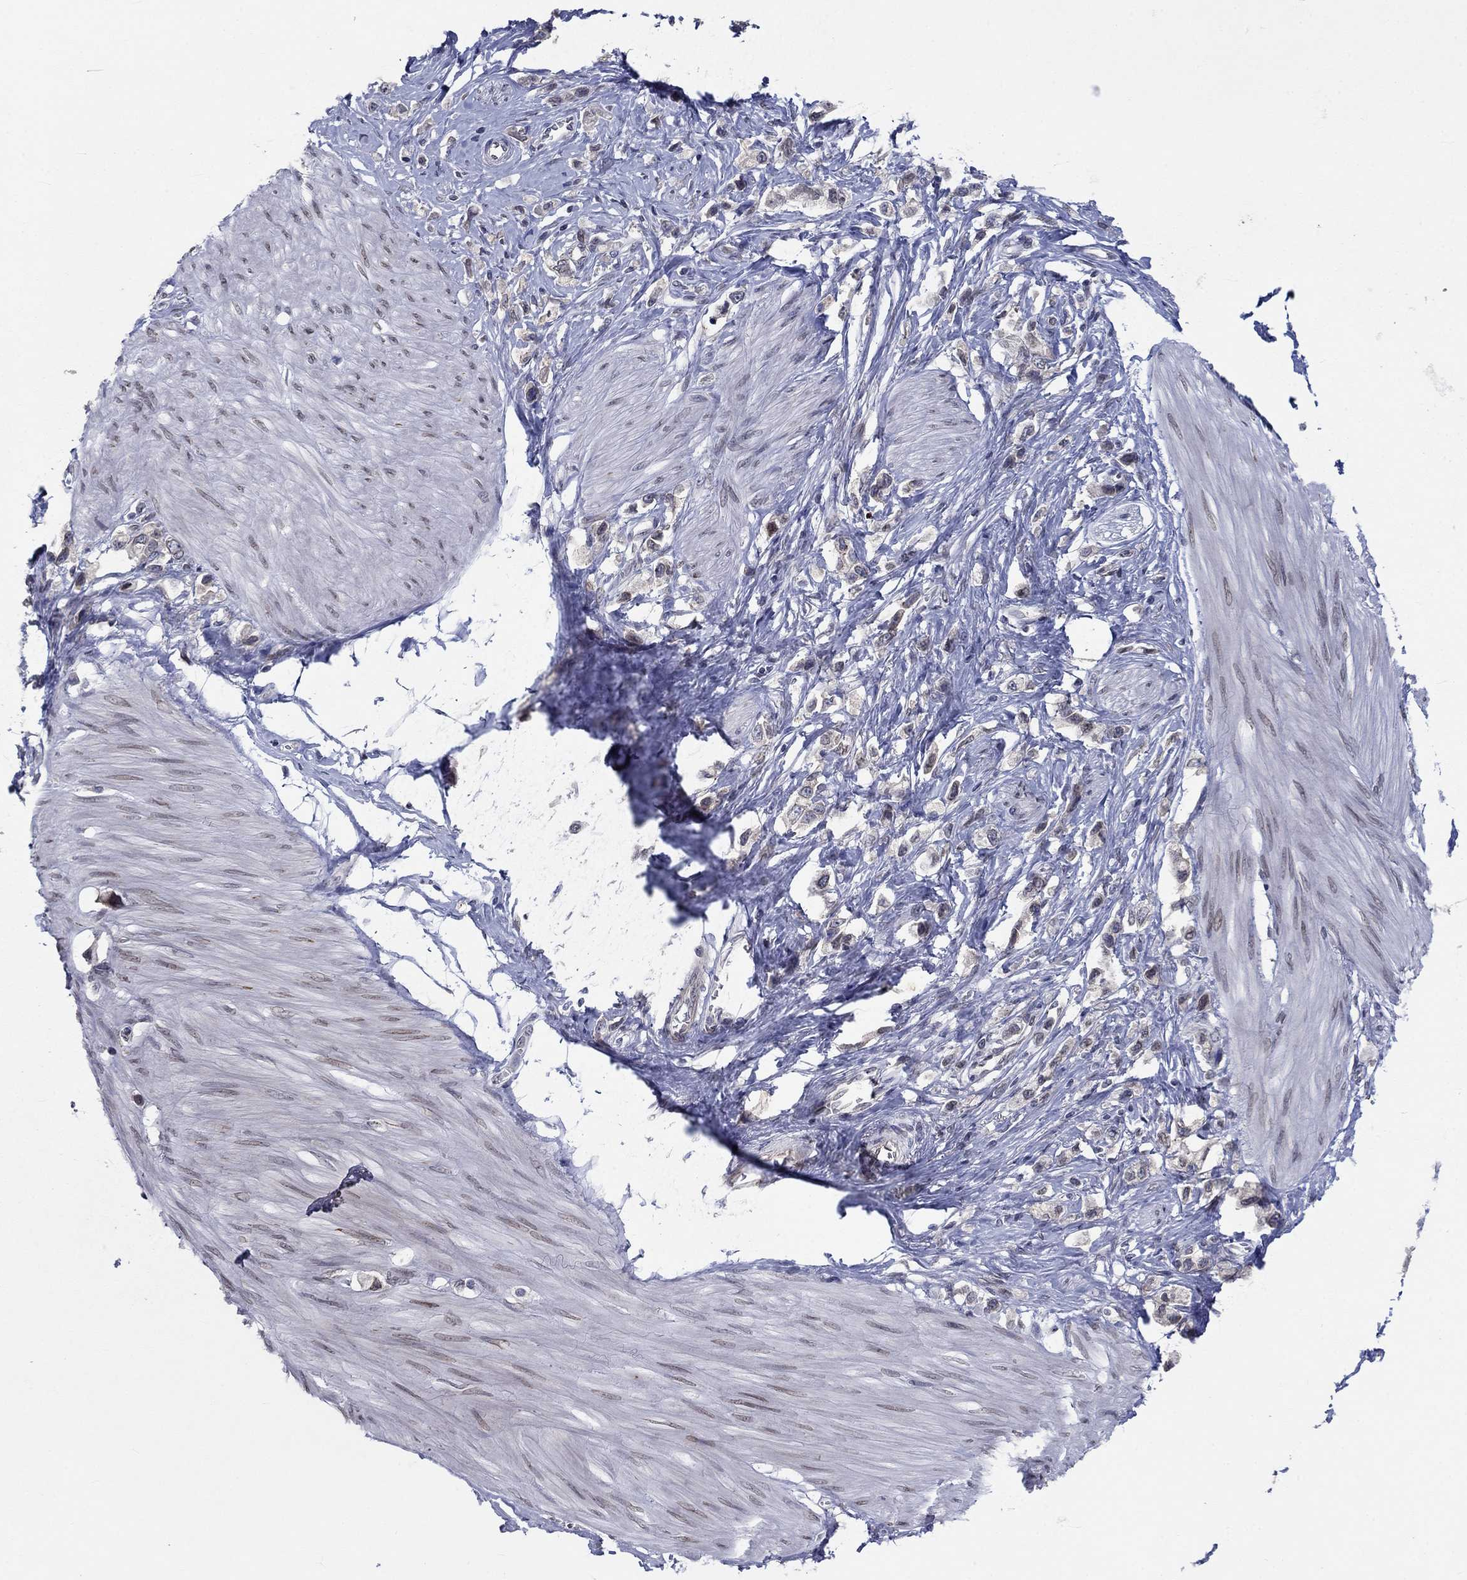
{"staining": {"intensity": "negative", "quantity": "none", "location": "none"}, "tissue": "stomach cancer", "cell_type": "Tumor cells", "image_type": "cancer", "snomed": [{"axis": "morphology", "description": "Normal tissue, NOS"}, {"axis": "morphology", "description": "Adenocarcinoma, NOS"}, {"axis": "morphology", "description": "Adenocarcinoma, High grade"}, {"axis": "topography", "description": "Stomach, upper"}, {"axis": "topography", "description": "Stomach"}], "caption": "Tumor cells show no significant protein positivity in stomach cancer (adenocarcinoma (high-grade)). (Brightfield microscopy of DAB (3,3'-diaminobenzidine) IHC at high magnification).", "gene": "CETN3", "patient": {"sex": "female", "age": 65}}